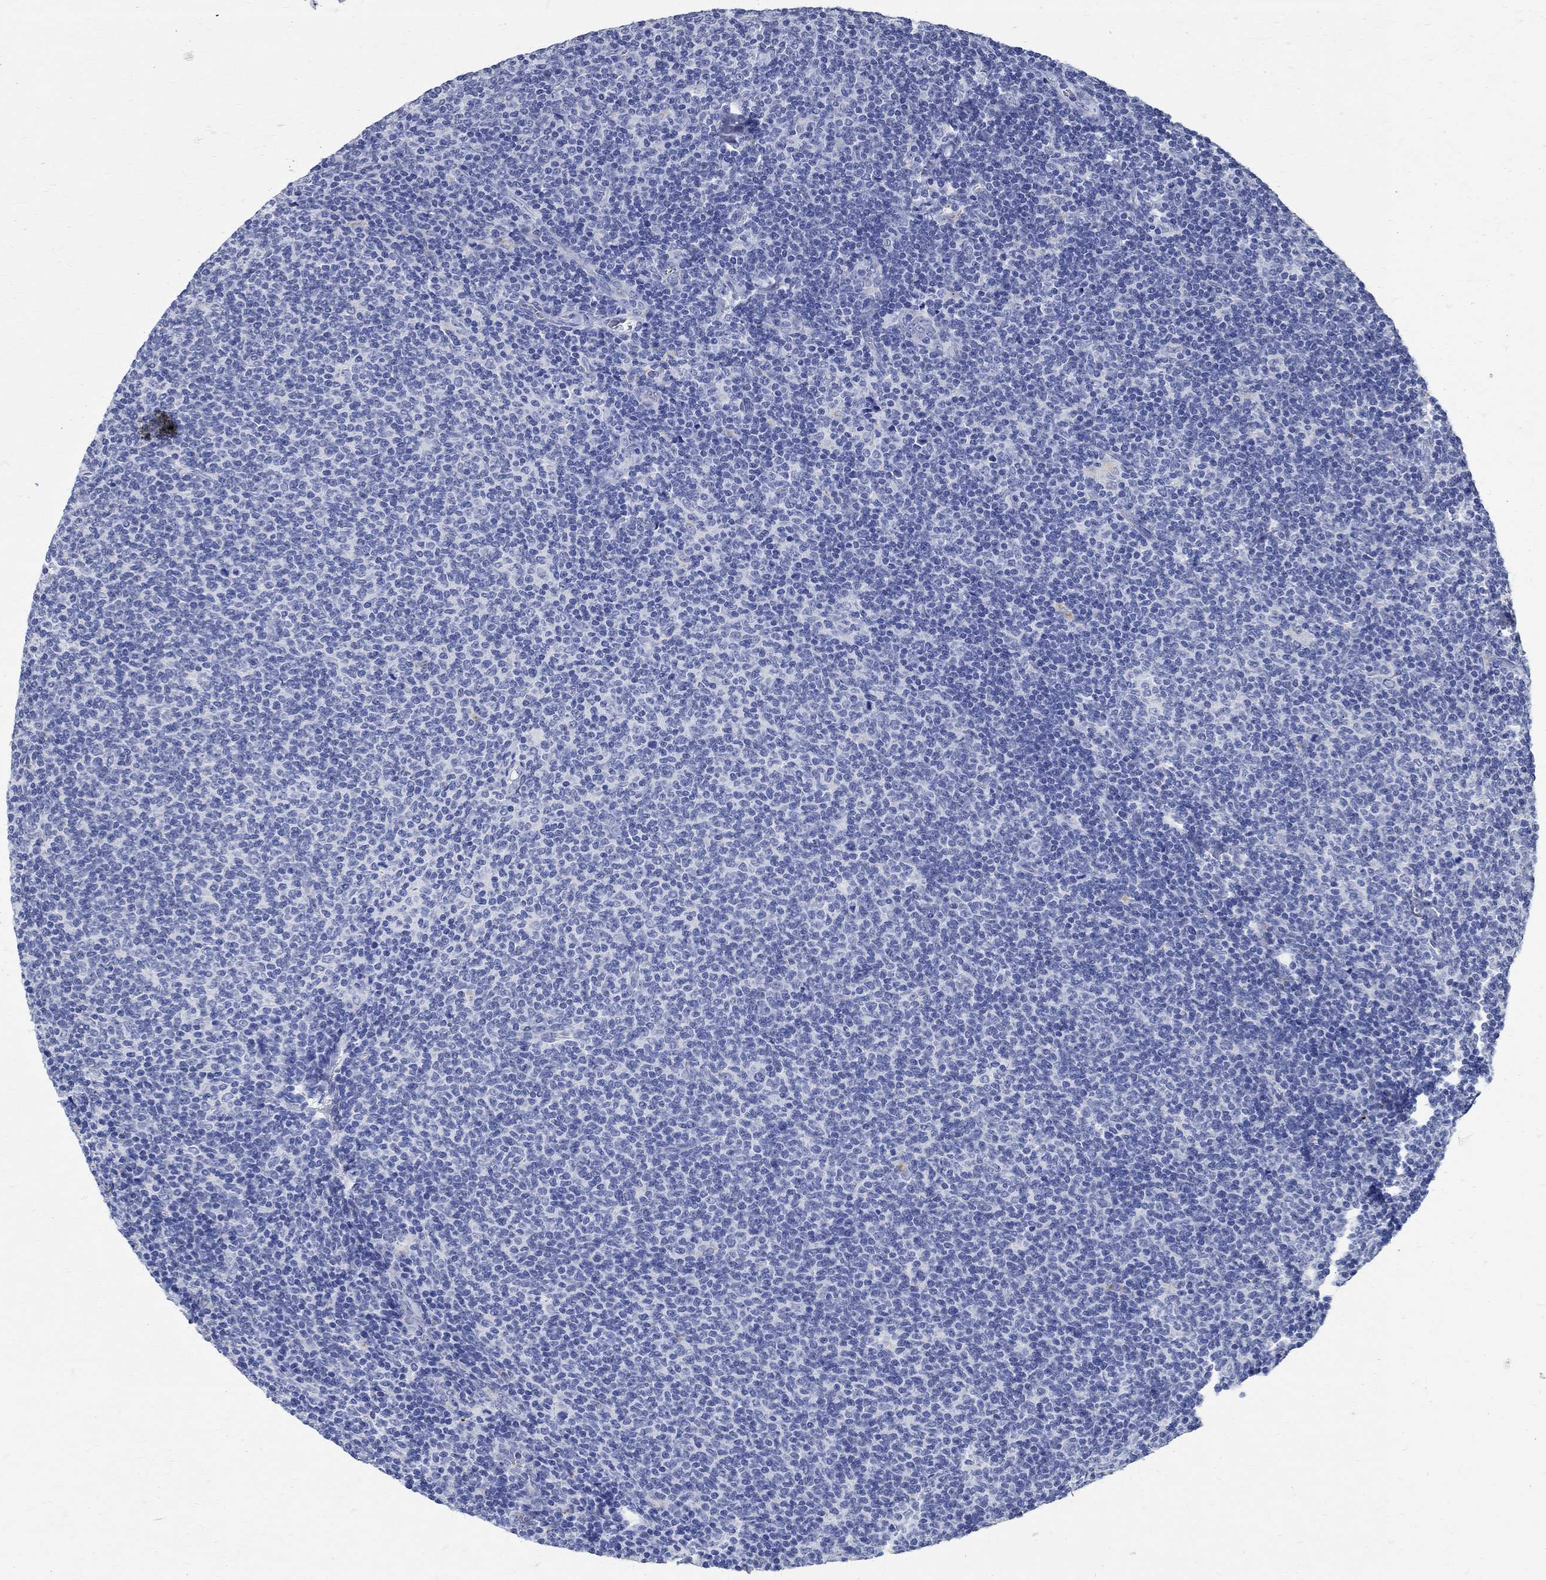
{"staining": {"intensity": "negative", "quantity": "none", "location": "none"}, "tissue": "lymphoma", "cell_type": "Tumor cells", "image_type": "cancer", "snomed": [{"axis": "morphology", "description": "Malignant lymphoma, non-Hodgkin's type, Low grade"}, {"axis": "topography", "description": "Lymph node"}], "caption": "Protein analysis of lymphoma exhibits no significant staining in tumor cells.", "gene": "TMEM221", "patient": {"sex": "male", "age": 52}}